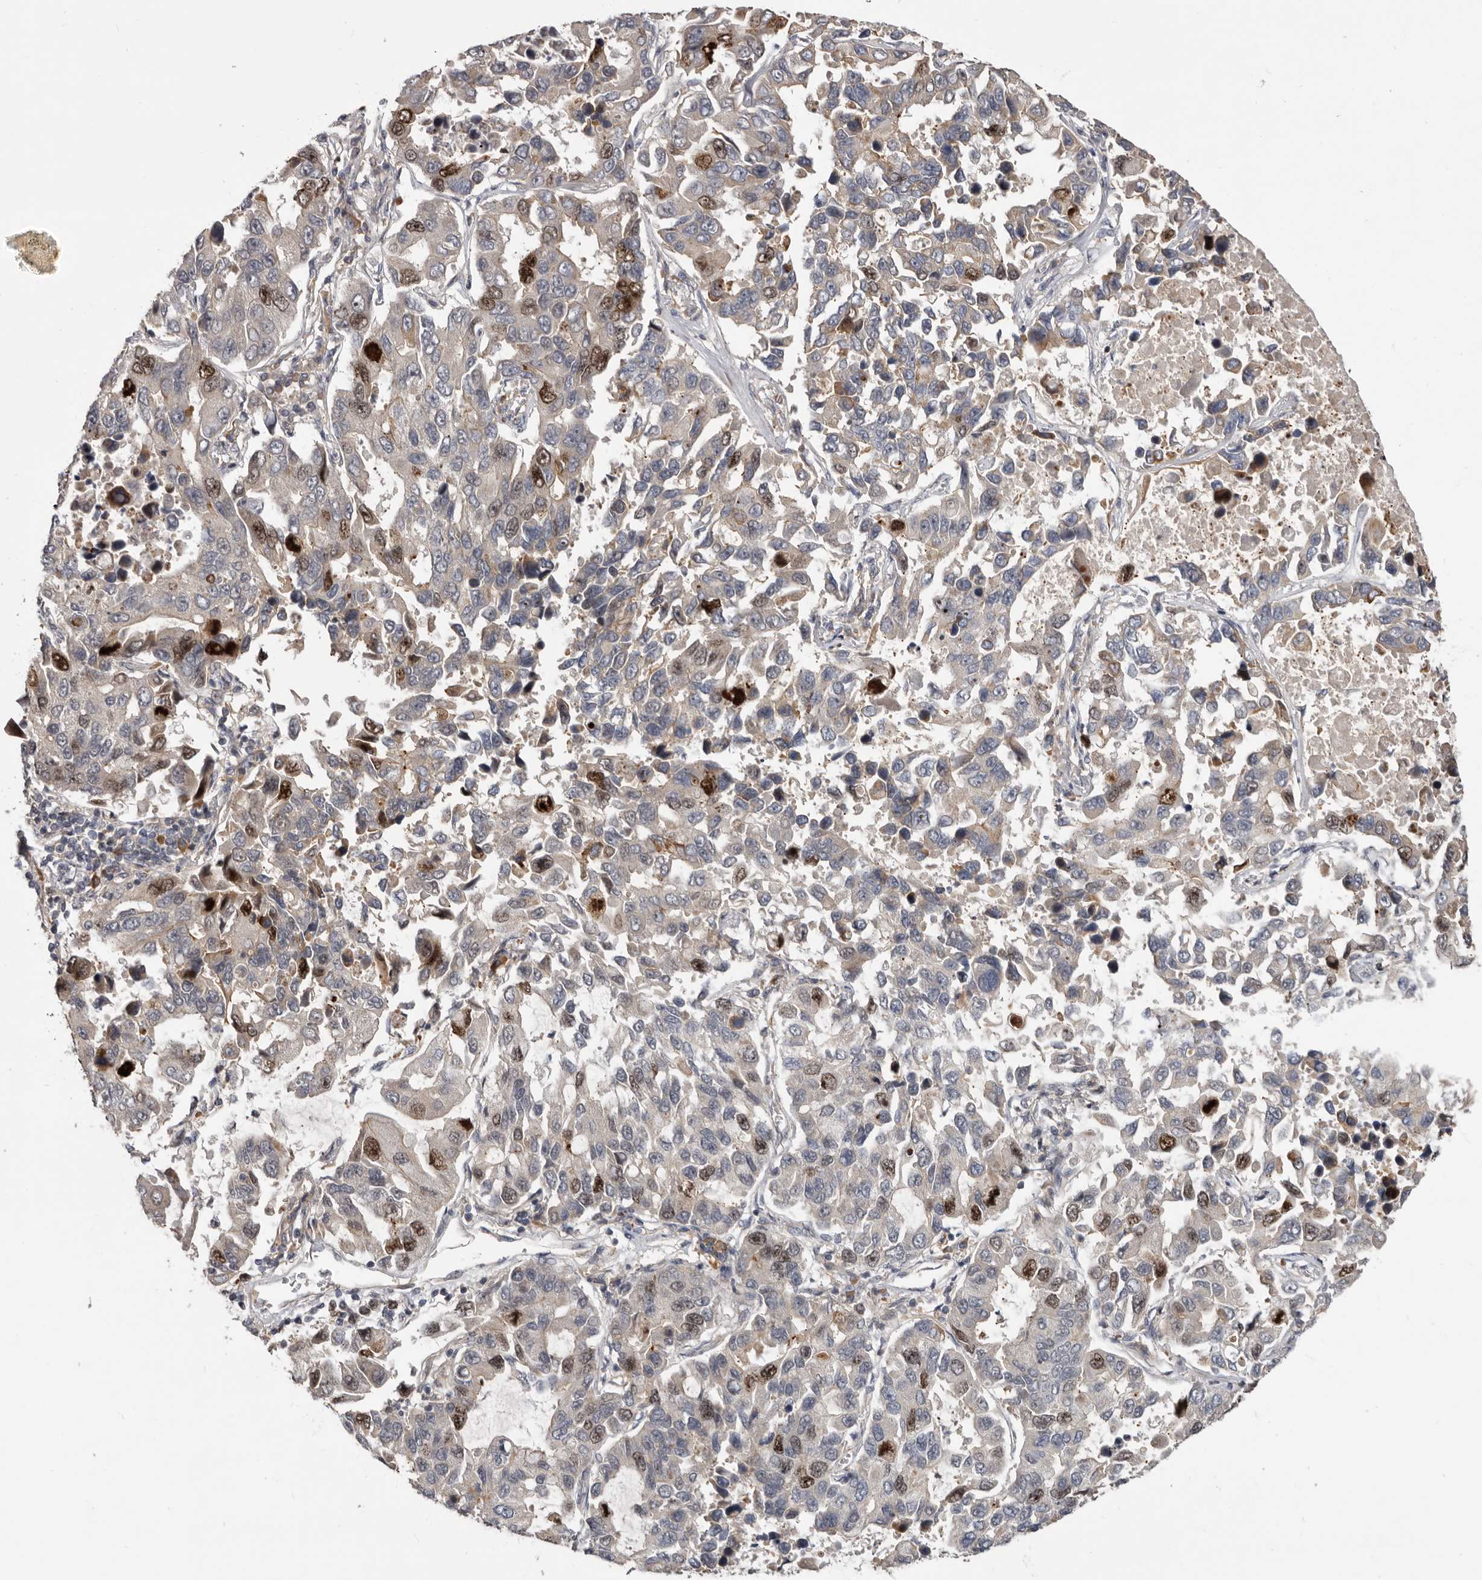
{"staining": {"intensity": "strong", "quantity": "<25%", "location": "nuclear"}, "tissue": "lung cancer", "cell_type": "Tumor cells", "image_type": "cancer", "snomed": [{"axis": "morphology", "description": "Adenocarcinoma, NOS"}, {"axis": "topography", "description": "Lung"}], "caption": "Lung adenocarcinoma was stained to show a protein in brown. There is medium levels of strong nuclear expression in approximately <25% of tumor cells.", "gene": "CDCA8", "patient": {"sex": "male", "age": 64}}